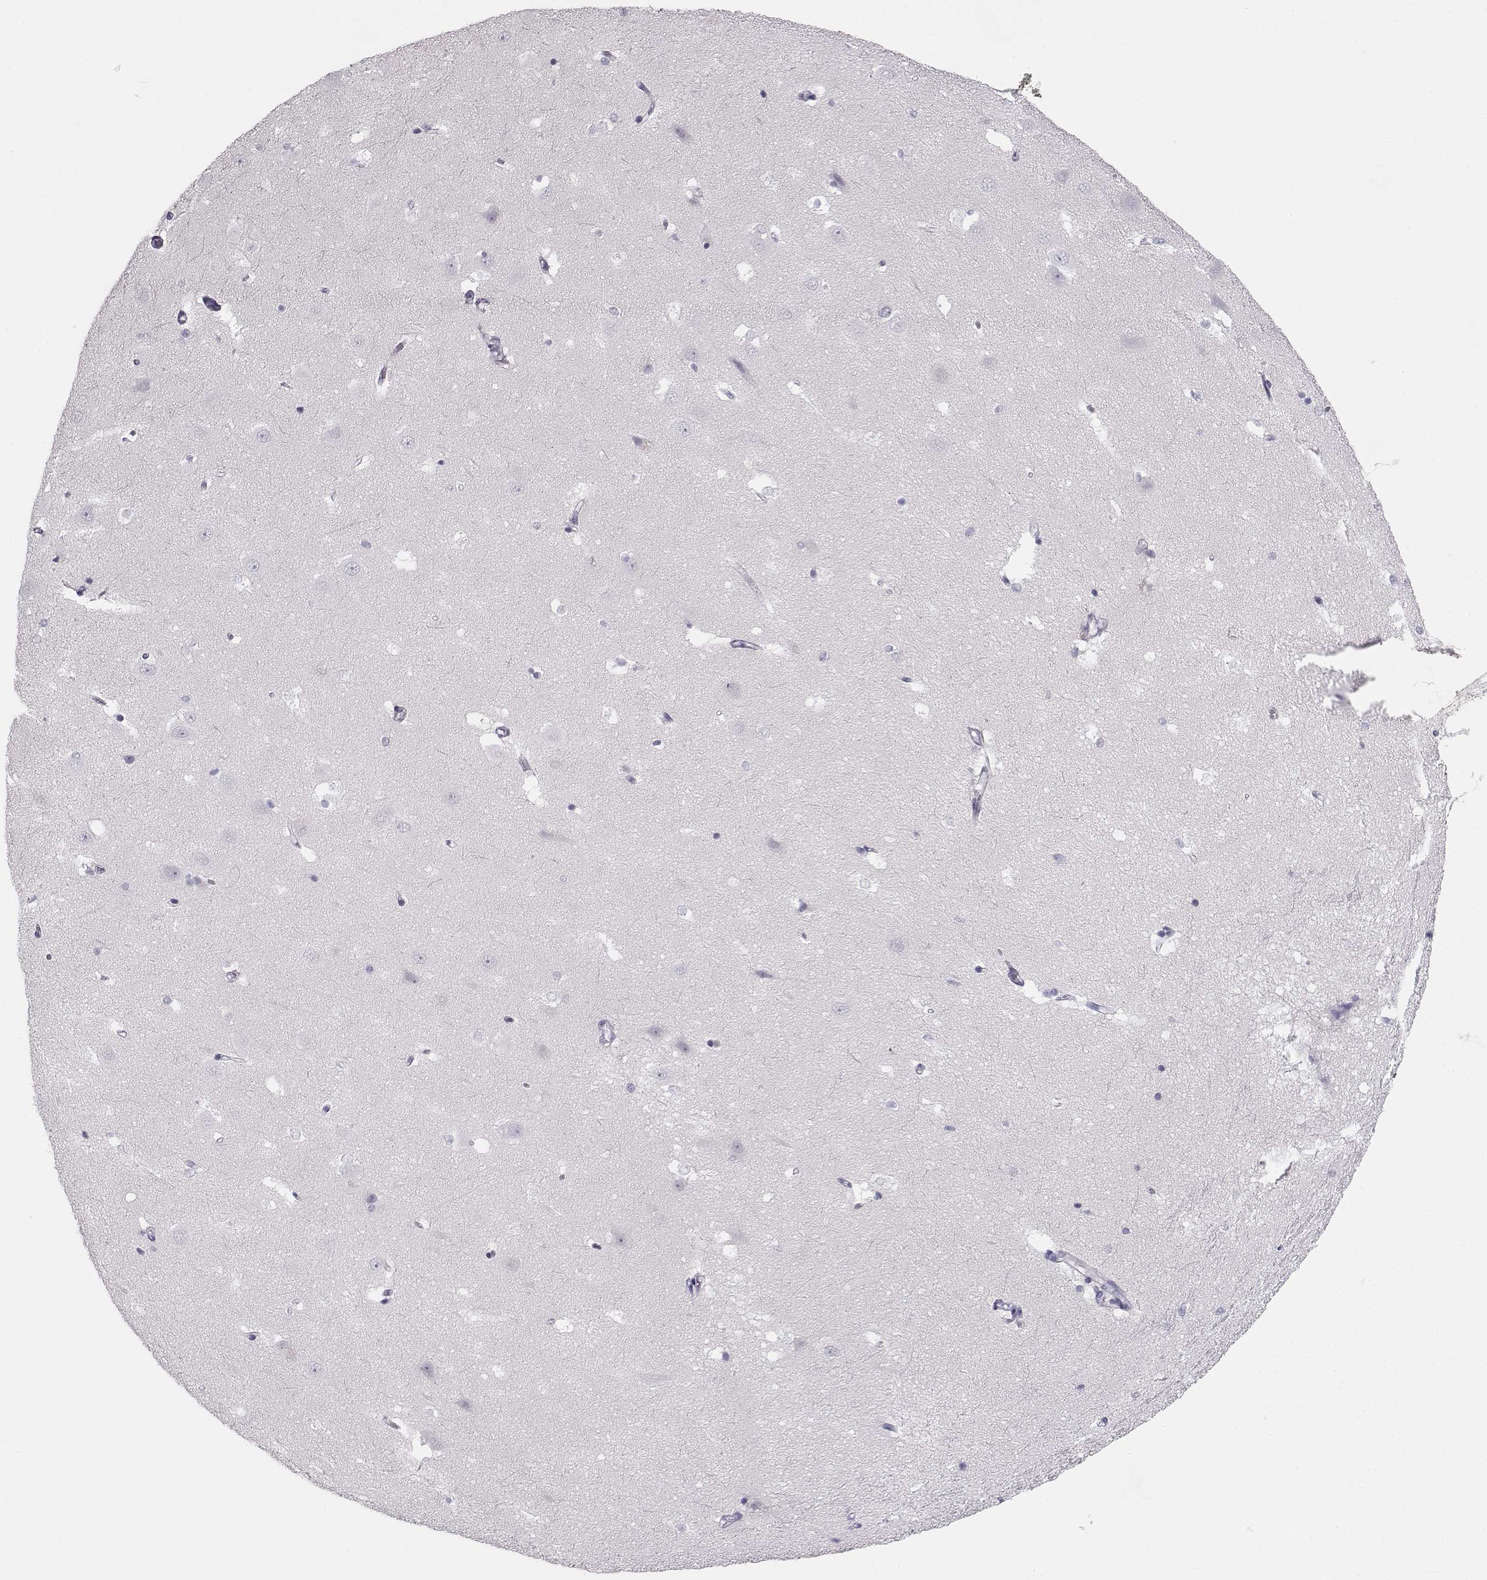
{"staining": {"intensity": "negative", "quantity": "none", "location": "none"}, "tissue": "hippocampus", "cell_type": "Glial cells", "image_type": "normal", "snomed": [{"axis": "morphology", "description": "Normal tissue, NOS"}, {"axis": "topography", "description": "Hippocampus"}], "caption": "This is an IHC image of unremarkable human hippocampus. There is no expression in glial cells.", "gene": "SYCE1", "patient": {"sex": "male", "age": 44}}